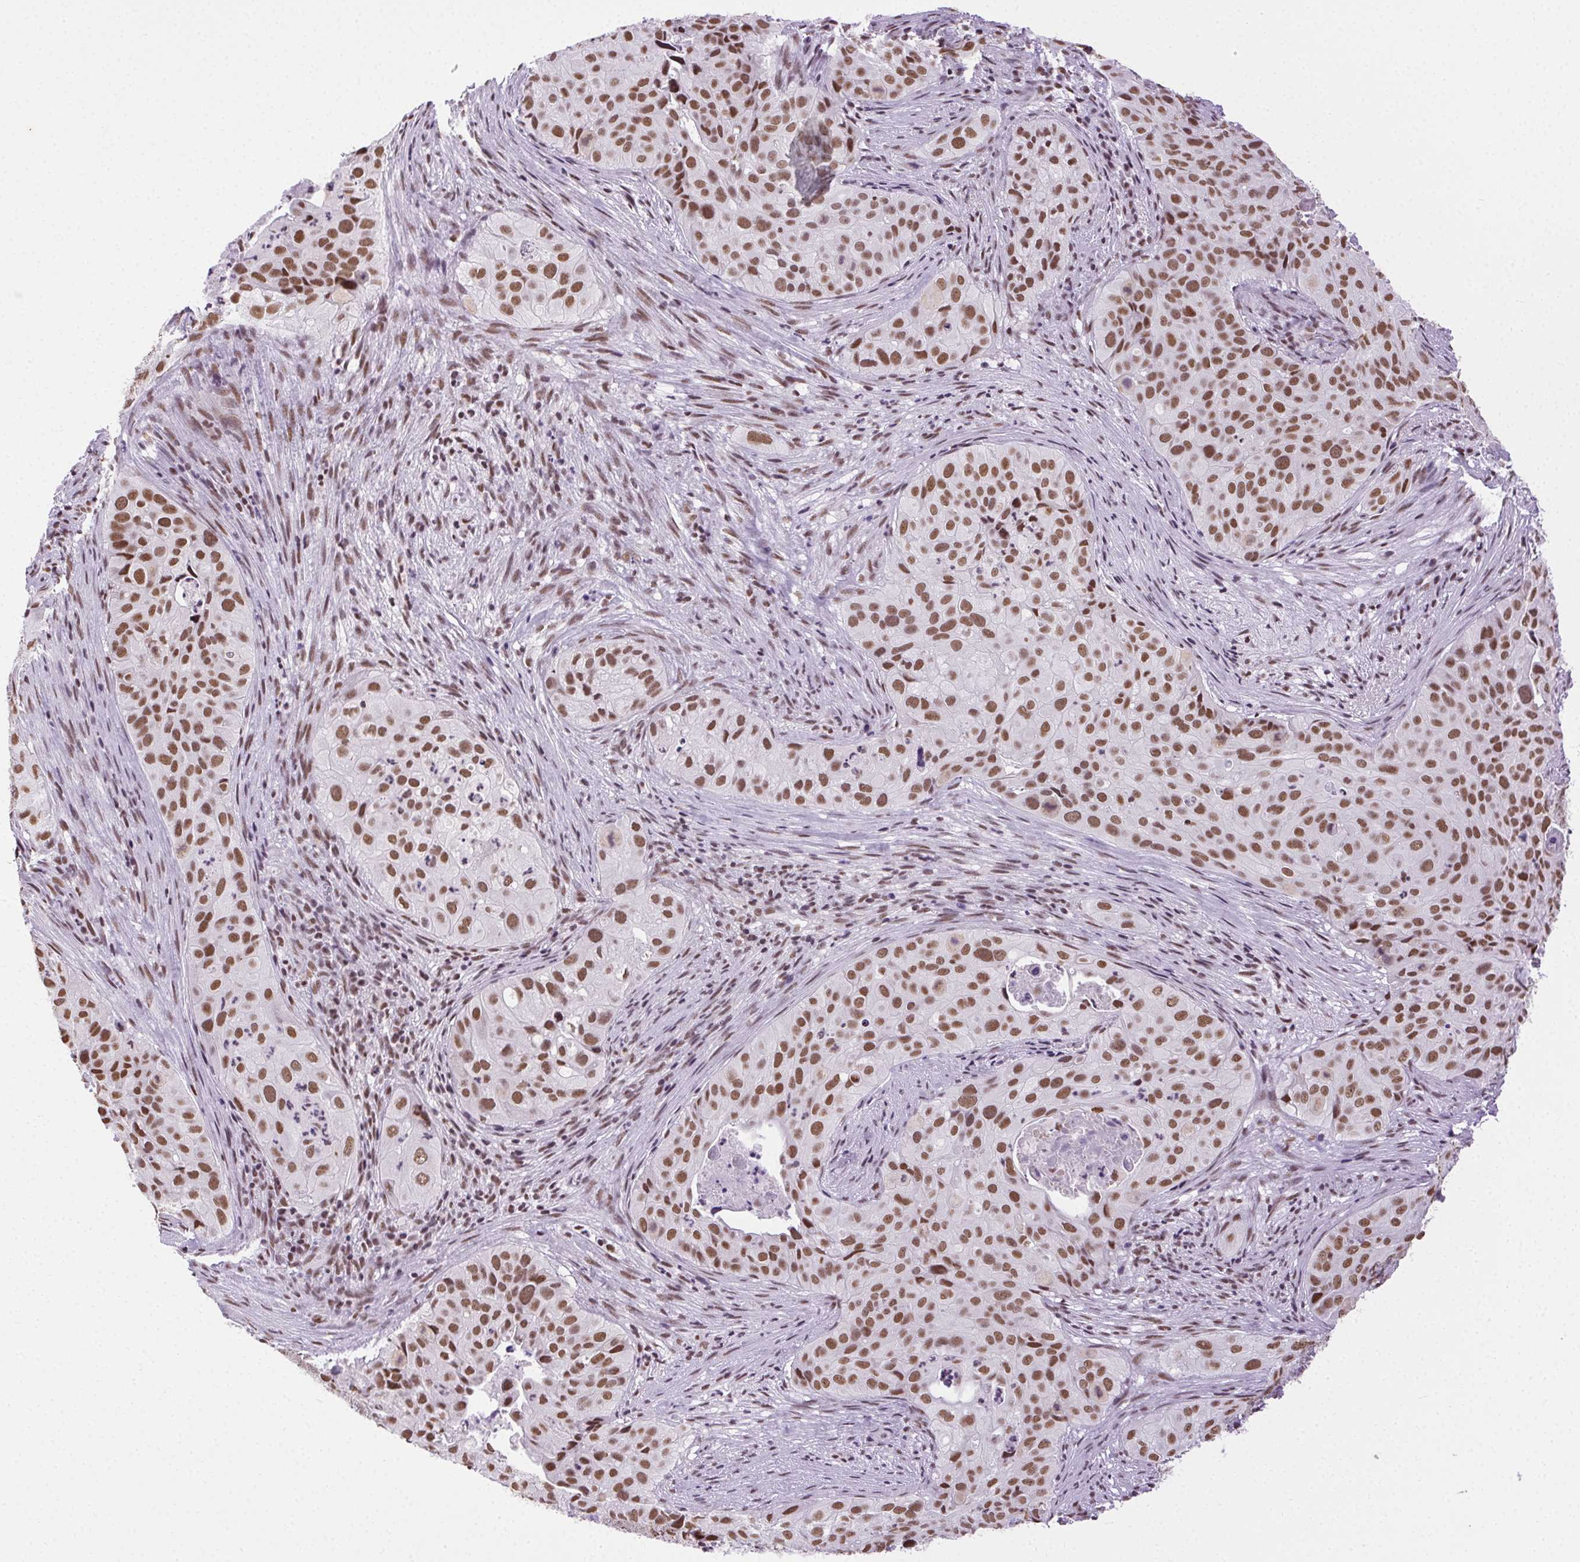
{"staining": {"intensity": "moderate", "quantity": ">75%", "location": "nuclear"}, "tissue": "cervical cancer", "cell_type": "Tumor cells", "image_type": "cancer", "snomed": [{"axis": "morphology", "description": "Squamous cell carcinoma, NOS"}, {"axis": "topography", "description": "Cervix"}], "caption": "Human cervical cancer stained with a protein marker exhibits moderate staining in tumor cells.", "gene": "TRA2B", "patient": {"sex": "female", "age": 38}}